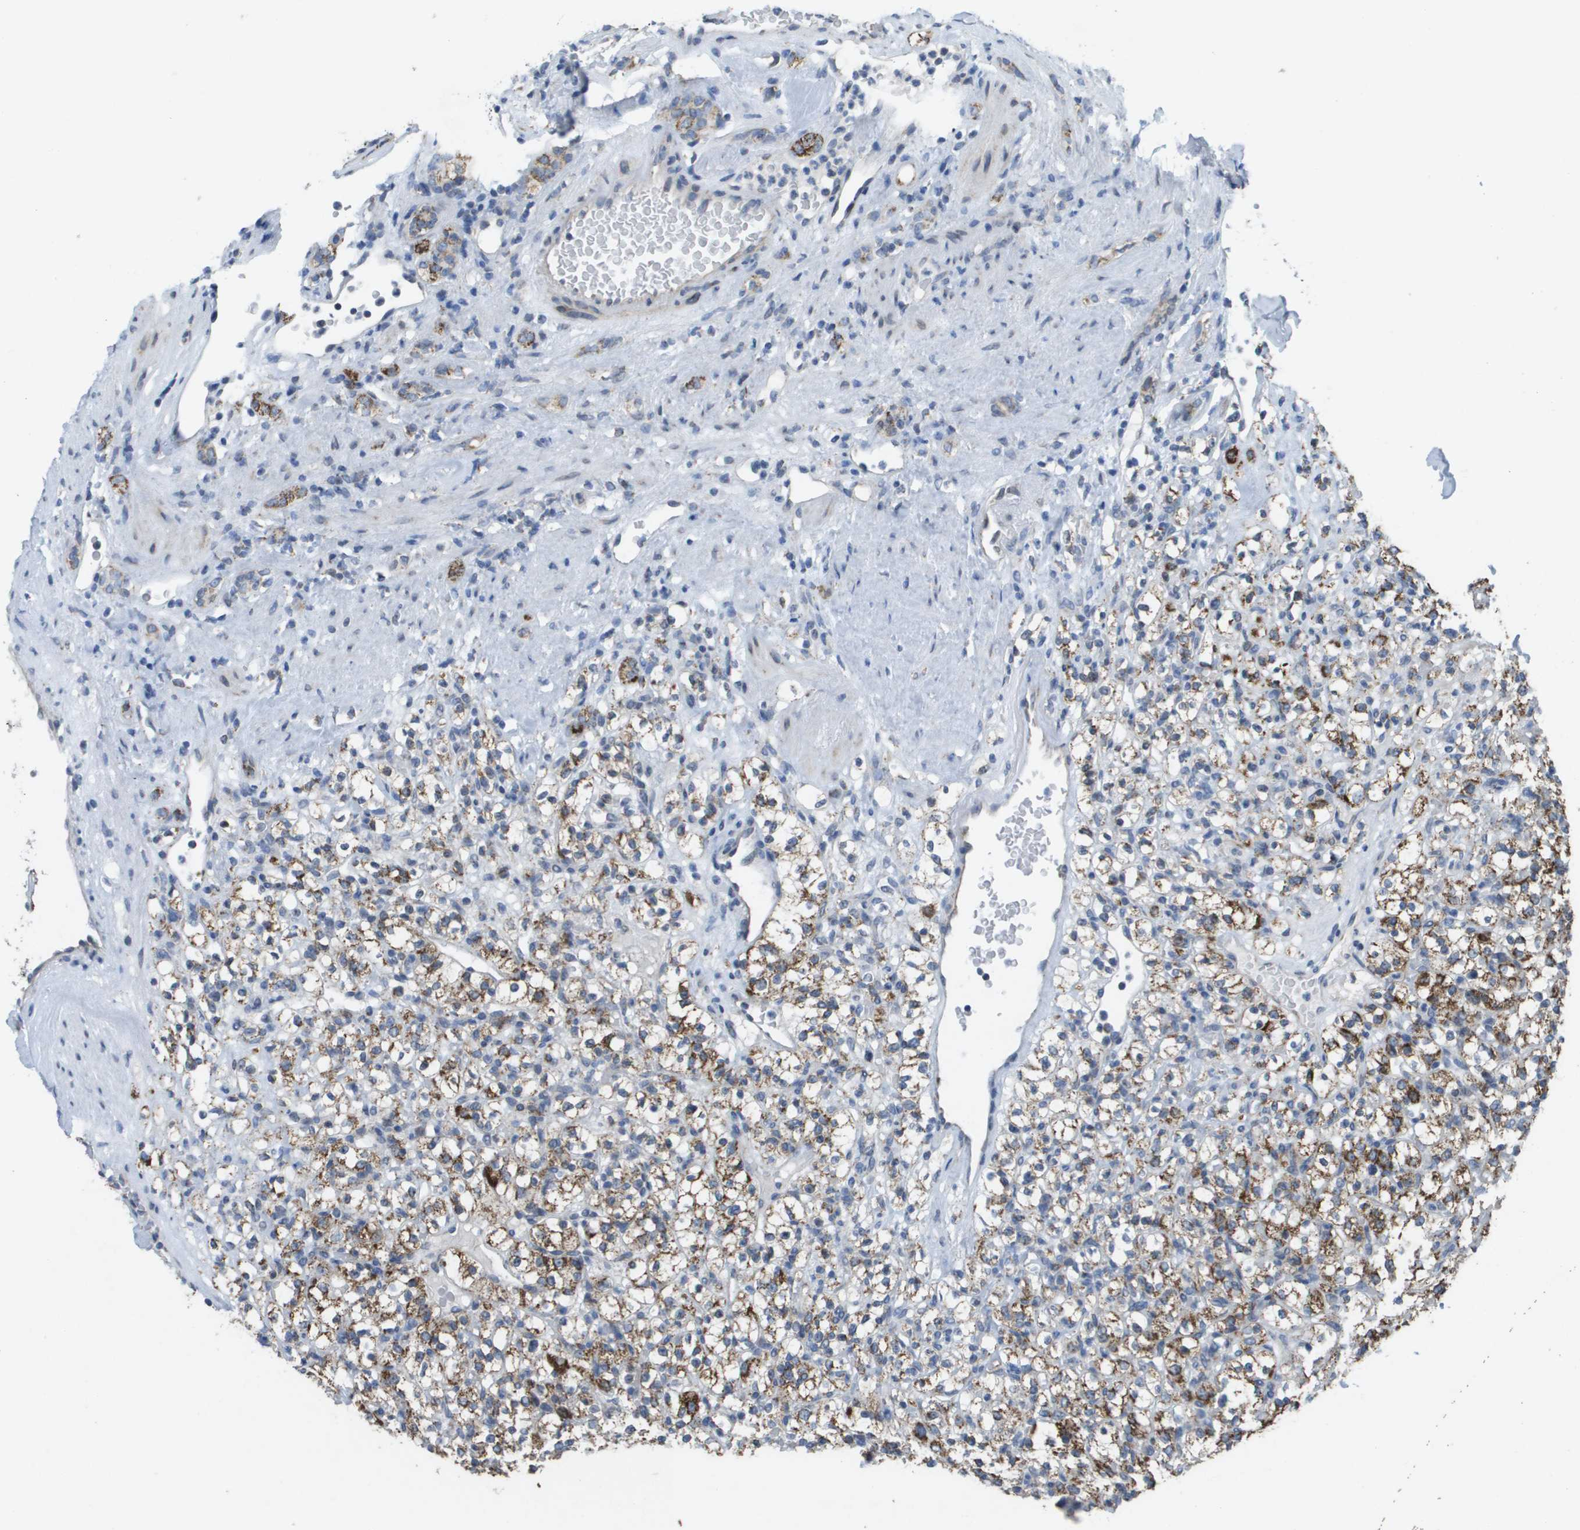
{"staining": {"intensity": "moderate", "quantity": ">75%", "location": "cytoplasmic/membranous"}, "tissue": "renal cancer", "cell_type": "Tumor cells", "image_type": "cancer", "snomed": [{"axis": "morphology", "description": "Normal tissue, NOS"}, {"axis": "morphology", "description": "Adenocarcinoma, NOS"}, {"axis": "topography", "description": "Kidney"}], "caption": "The immunohistochemical stain labels moderate cytoplasmic/membranous expression in tumor cells of renal adenocarcinoma tissue.", "gene": "TMEM223", "patient": {"sex": "female", "age": 72}}